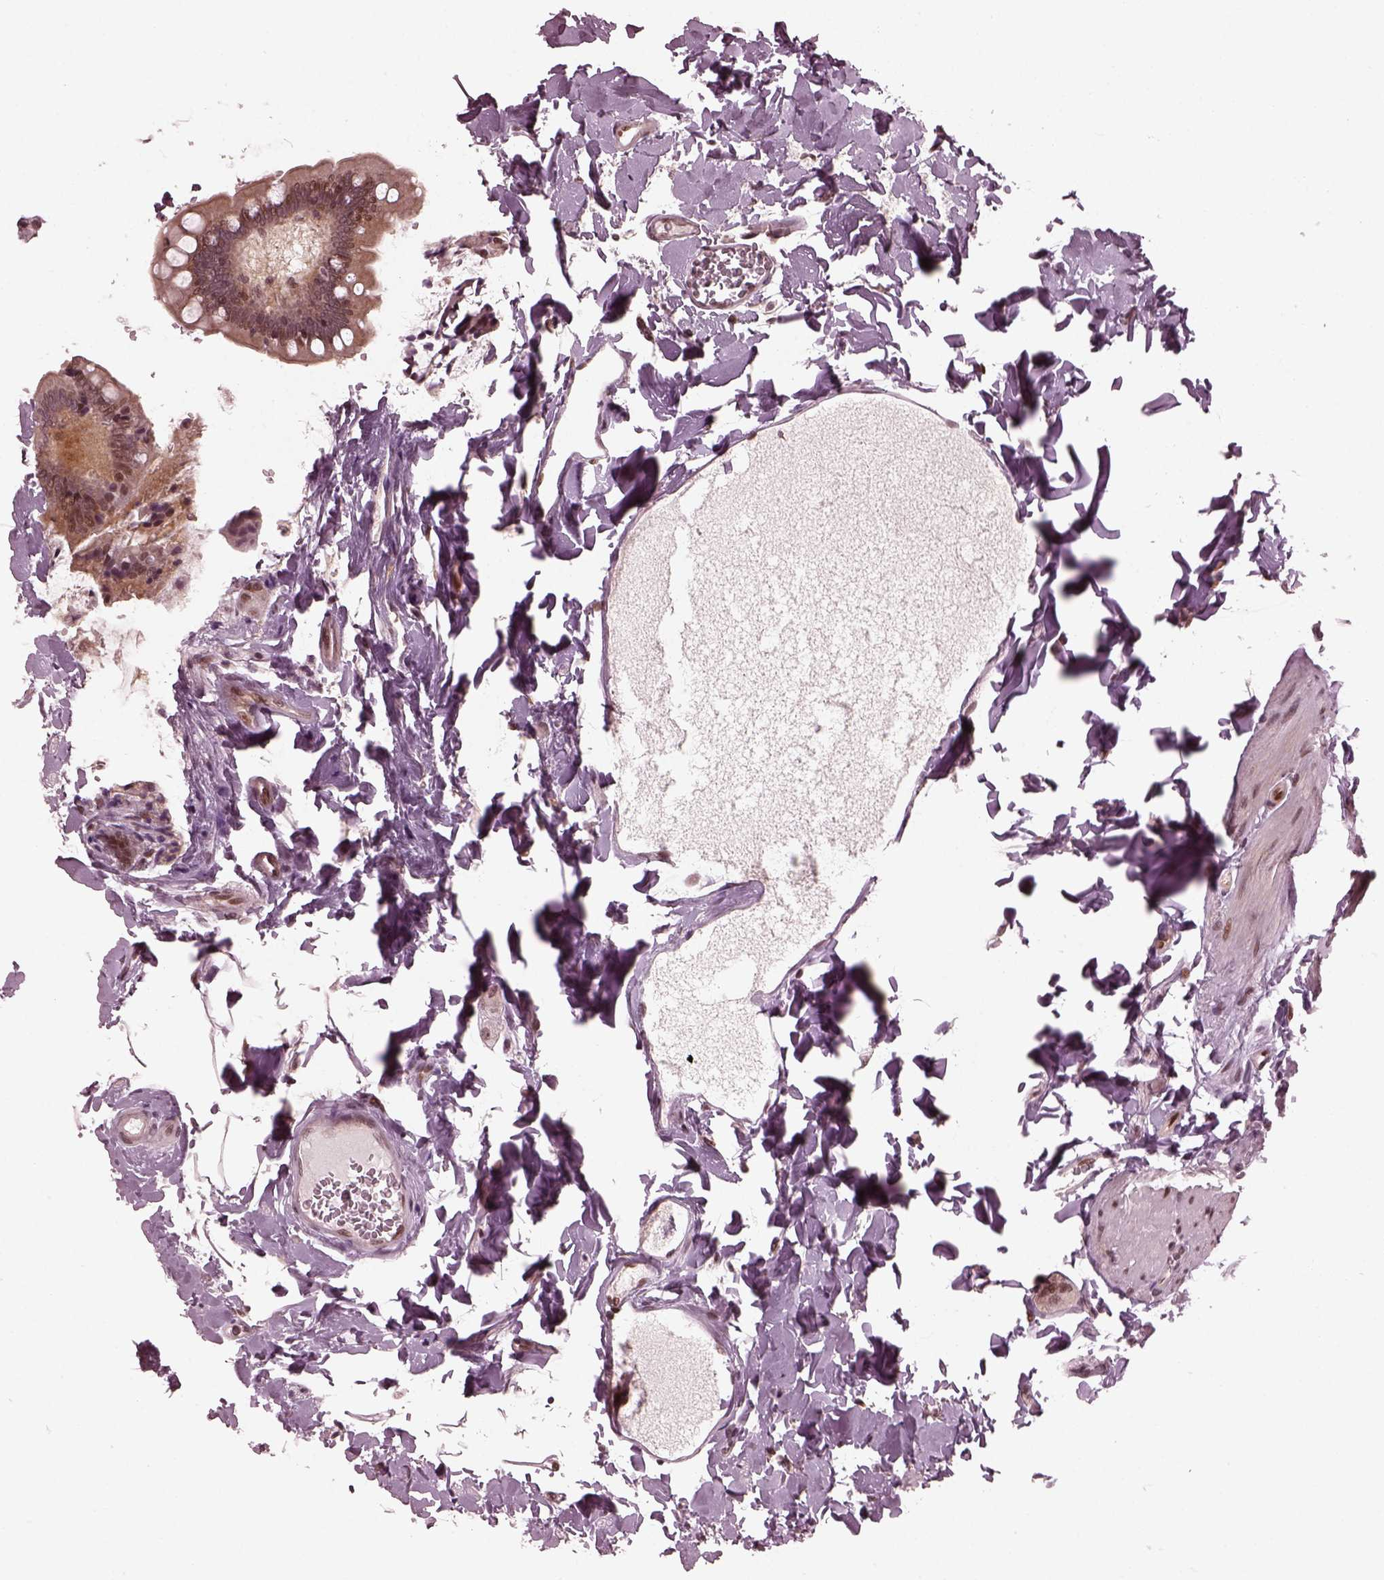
{"staining": {"intensity": "weak", "quantity": "25%-75%", "location": "cytoplasmic/membranous"}, "tissue": "small intestine", "cell_type": "Glandular cells", "image_type": "normal", "snomed": [{"axis": "morphology", "description": "Normal tissue, NOS"}, {"axis": "topography", "description": "Small intestine"}], "caption": "Immunohistochemical staining of benign small intestine displays weak cytoplasmic/membranous protein staining in about 25%-75% of glandular cells. (DAB (3,3'-diaminobenzidine) IHC, brown staining for protein, blue staining for nuclei).", "gene": "TRIB3", "patient": {"sex": "female", "age": 56}}